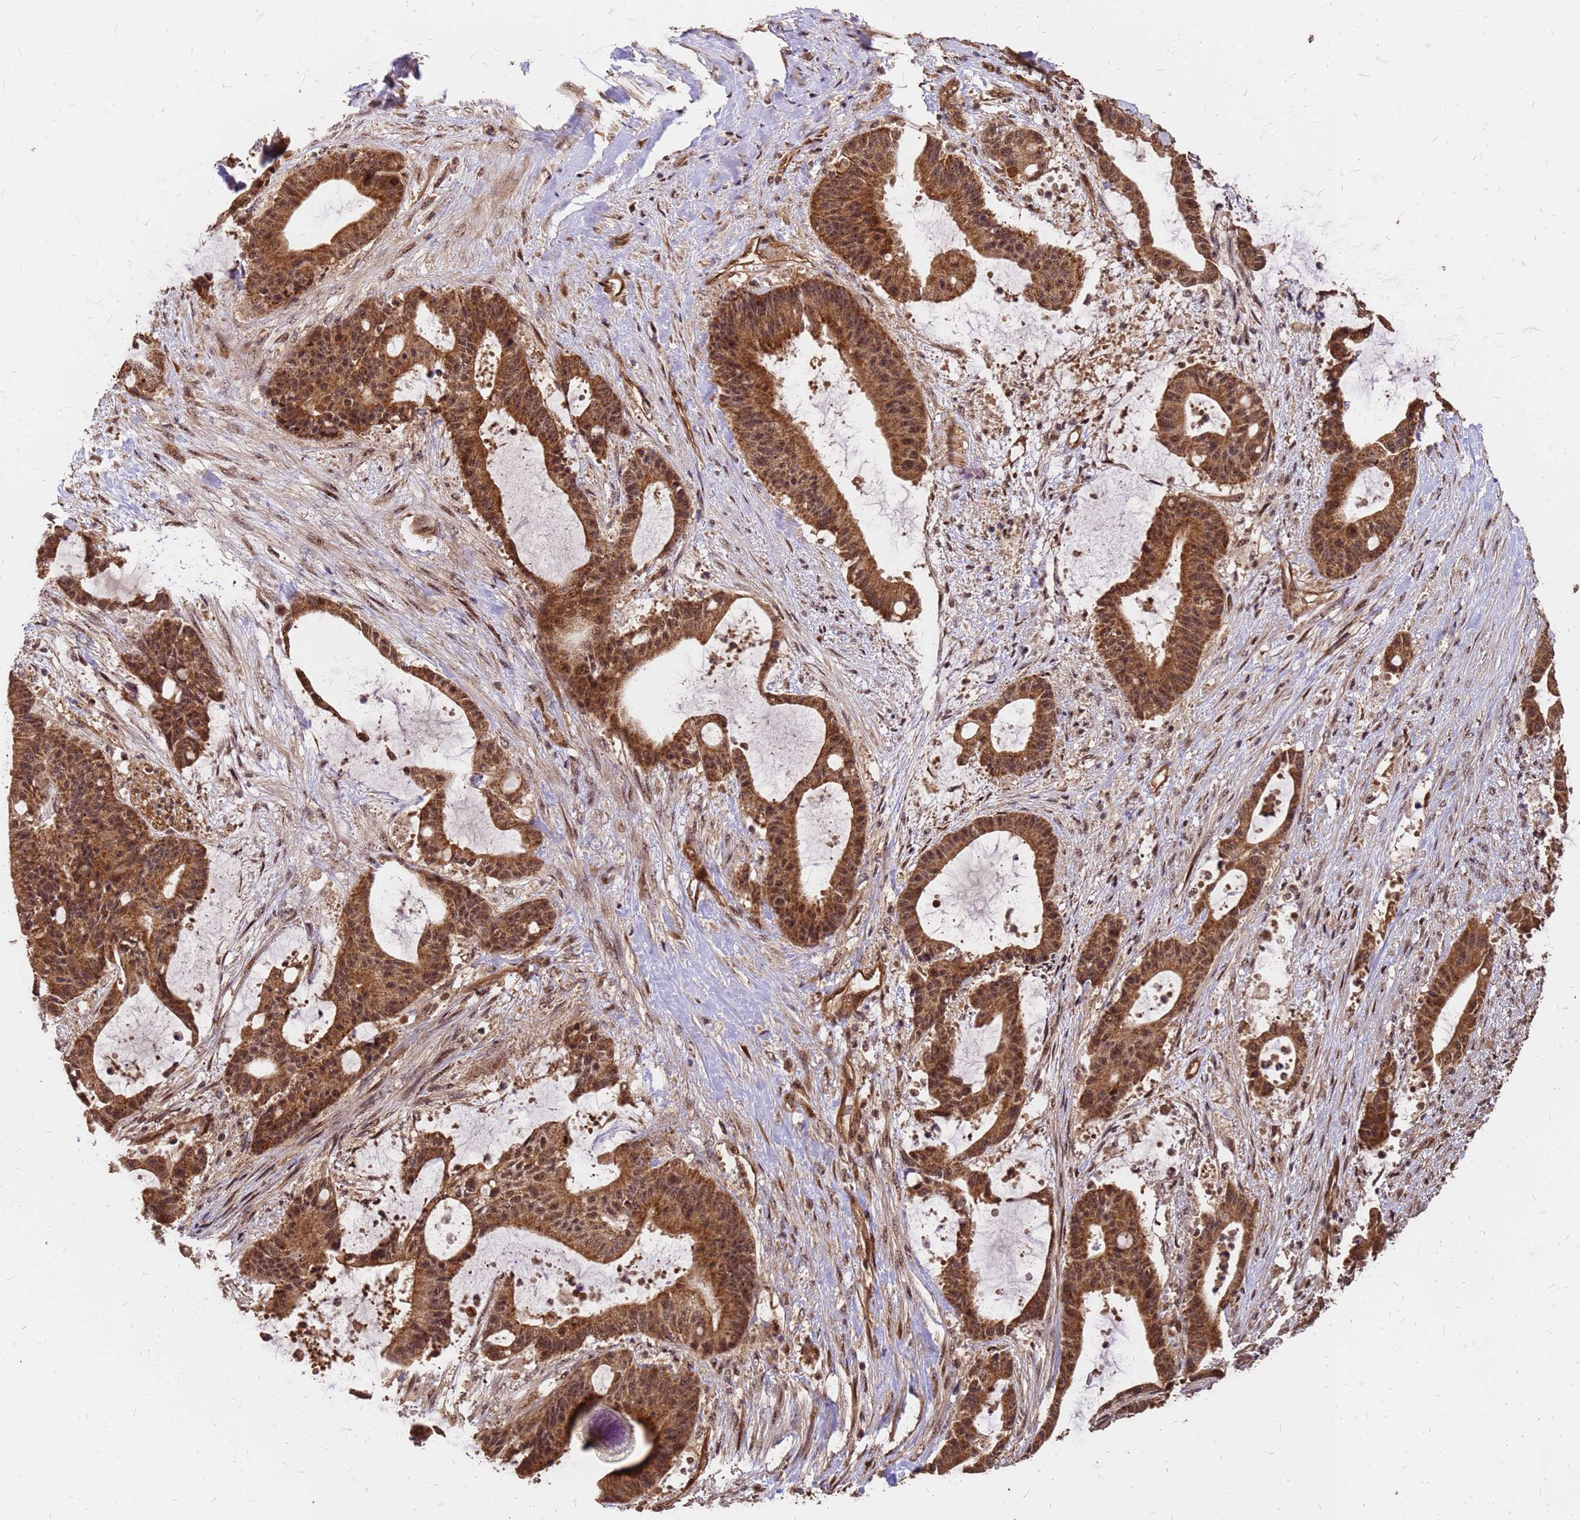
{"staining": {"intensity": "moderate", "quantity": ">75%", "location": "cytoplasmic/membranous,nuclear"}, "tissue": "liver cancer", "cell_type": "Tumor cells", "image_type": "cancer", "snomed": [{"axis": "morphology", "description": "Normal tissue, NOS"}, {"axis": "morphology", "description": "Cholangiocarcinoma"}, {"axis": "topography", "description": "Liver"}, {"axis": "topography", "description": "Peripheral nerve tissue"}], "caption": "Moderate cytoplasmic/membranous and nuclear positivity is identified in approximately >75% of tumor cells in liver cholangiocarcinoma.", "gene": "GPATCH8", "patient": {"sex": "female", "age": 73}}